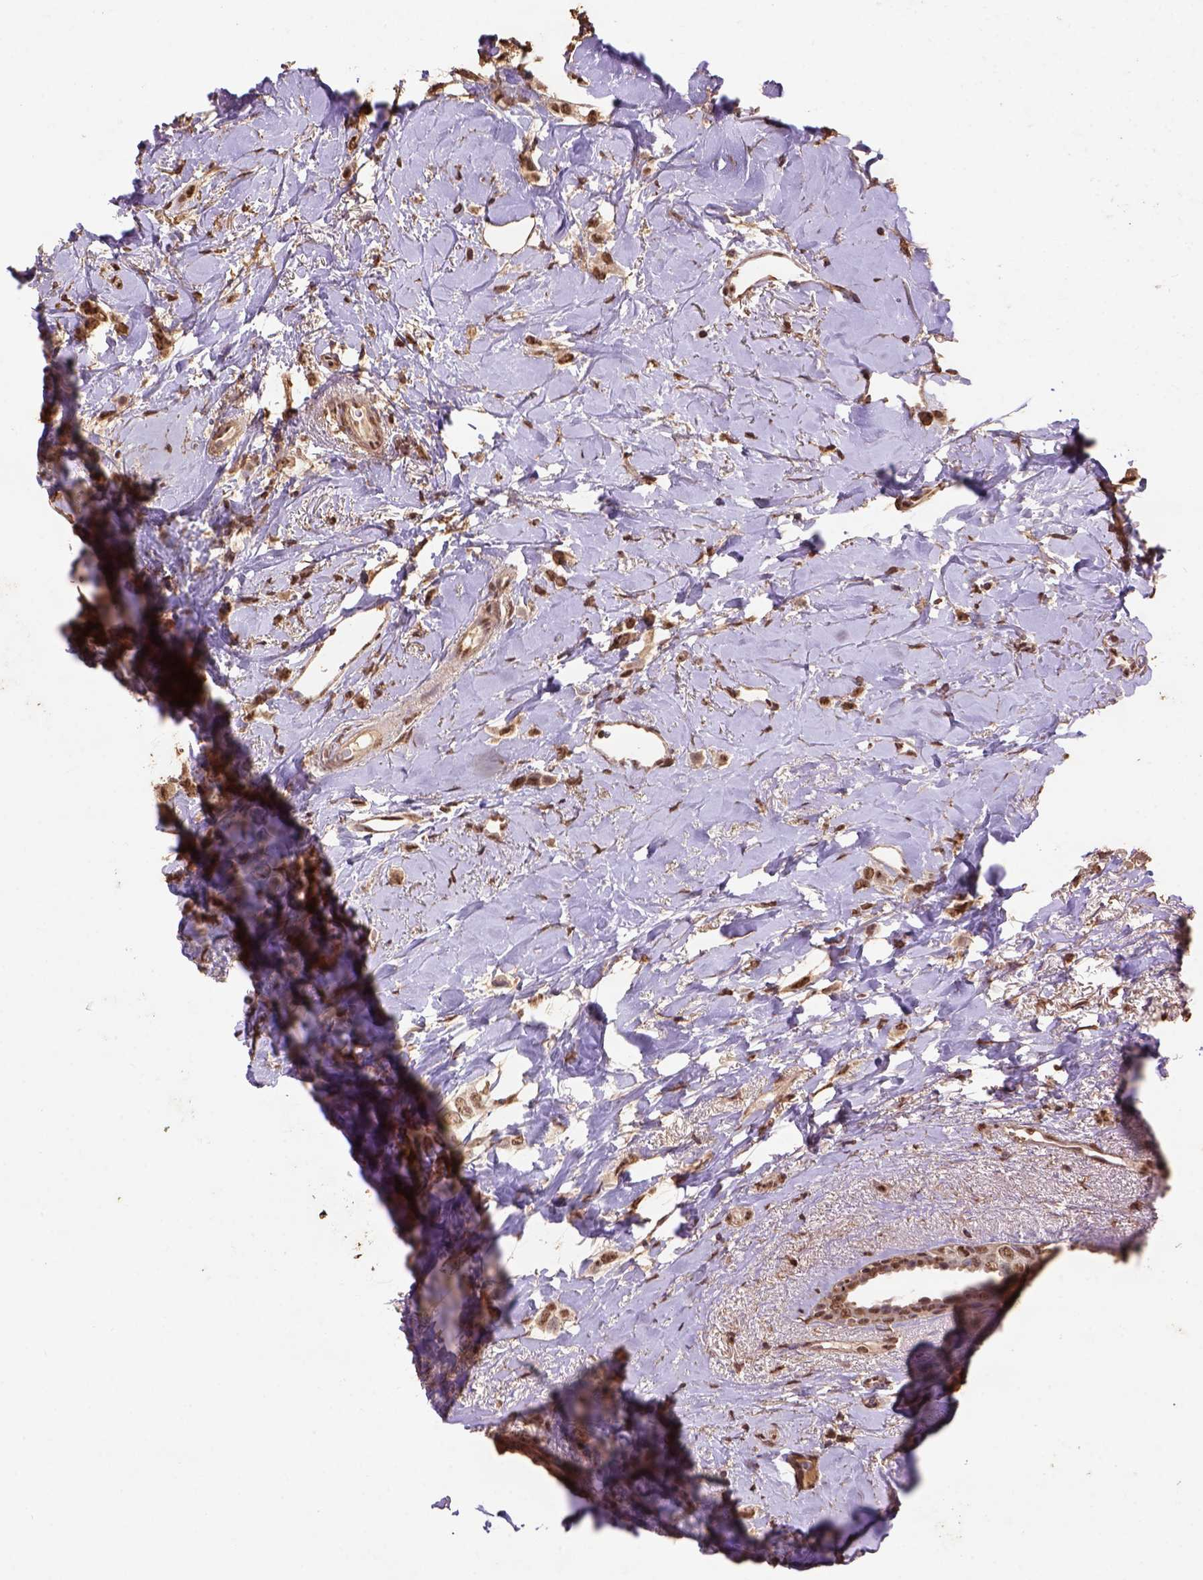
{"staining": {"intensity": "strong", "quantity": ">75%", "location": "nuclear"}, "tissue": "breast cancer", "cell_type": "Tumor cells", "image_type": "cancer", "snomed": [{"axis": "morphology", "description": "Lobular carcinoma"}, {"axis": "topography", "description": "Breast"}], "caption": "Tumor cells show high levels of strong nuclear positivity in approximately >75% of cells in breast cancer. (Brightfield microscopy of DAB IHC at high magnification).", "gene": "CSTF2T", "patient": {"sex": "female", "age": 66}}